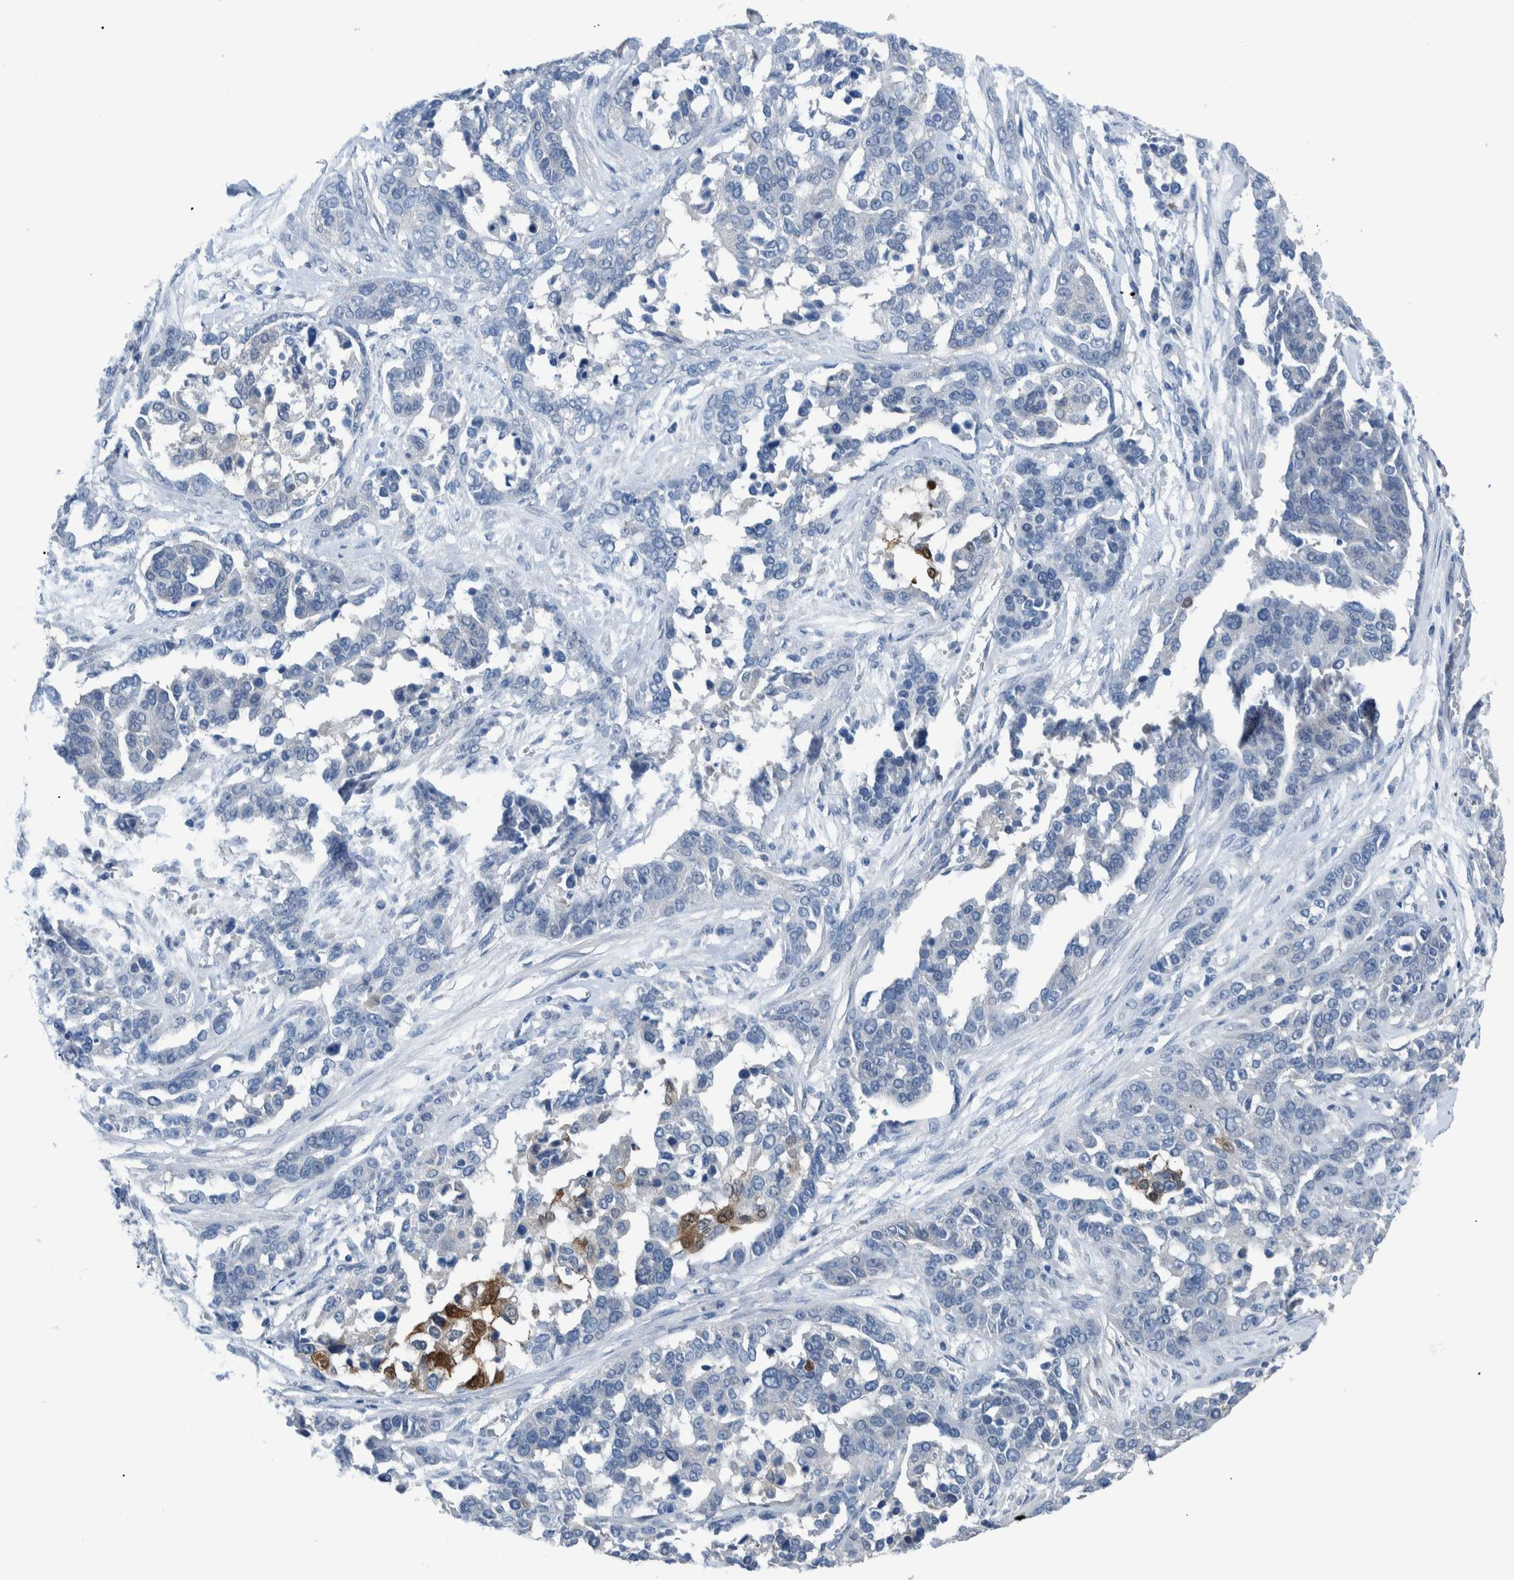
{"staining": {"intensity": "moderate", "quantity": "<25%", "location": "cytoplasmic/membranous"}, "tissue": "ovarian cancer", "cell_type": "Tumor cells", "image_type": "cancer", "snomed": [{"axis": "morphology", "description": "Cystadenocarcinoma, serous, NOS"}, {"axis": "topography", "description": "Ovary"}], "caption": "Brown immunohistochemical staining in human ovarian cancer (serous cystadenocarcinoma) exhibits moderate cytoplasmic/membranous expression in approximately <25% of tumor cells.", "gene": "IDO1", "patient": {"sex": "female", "age": 44}}